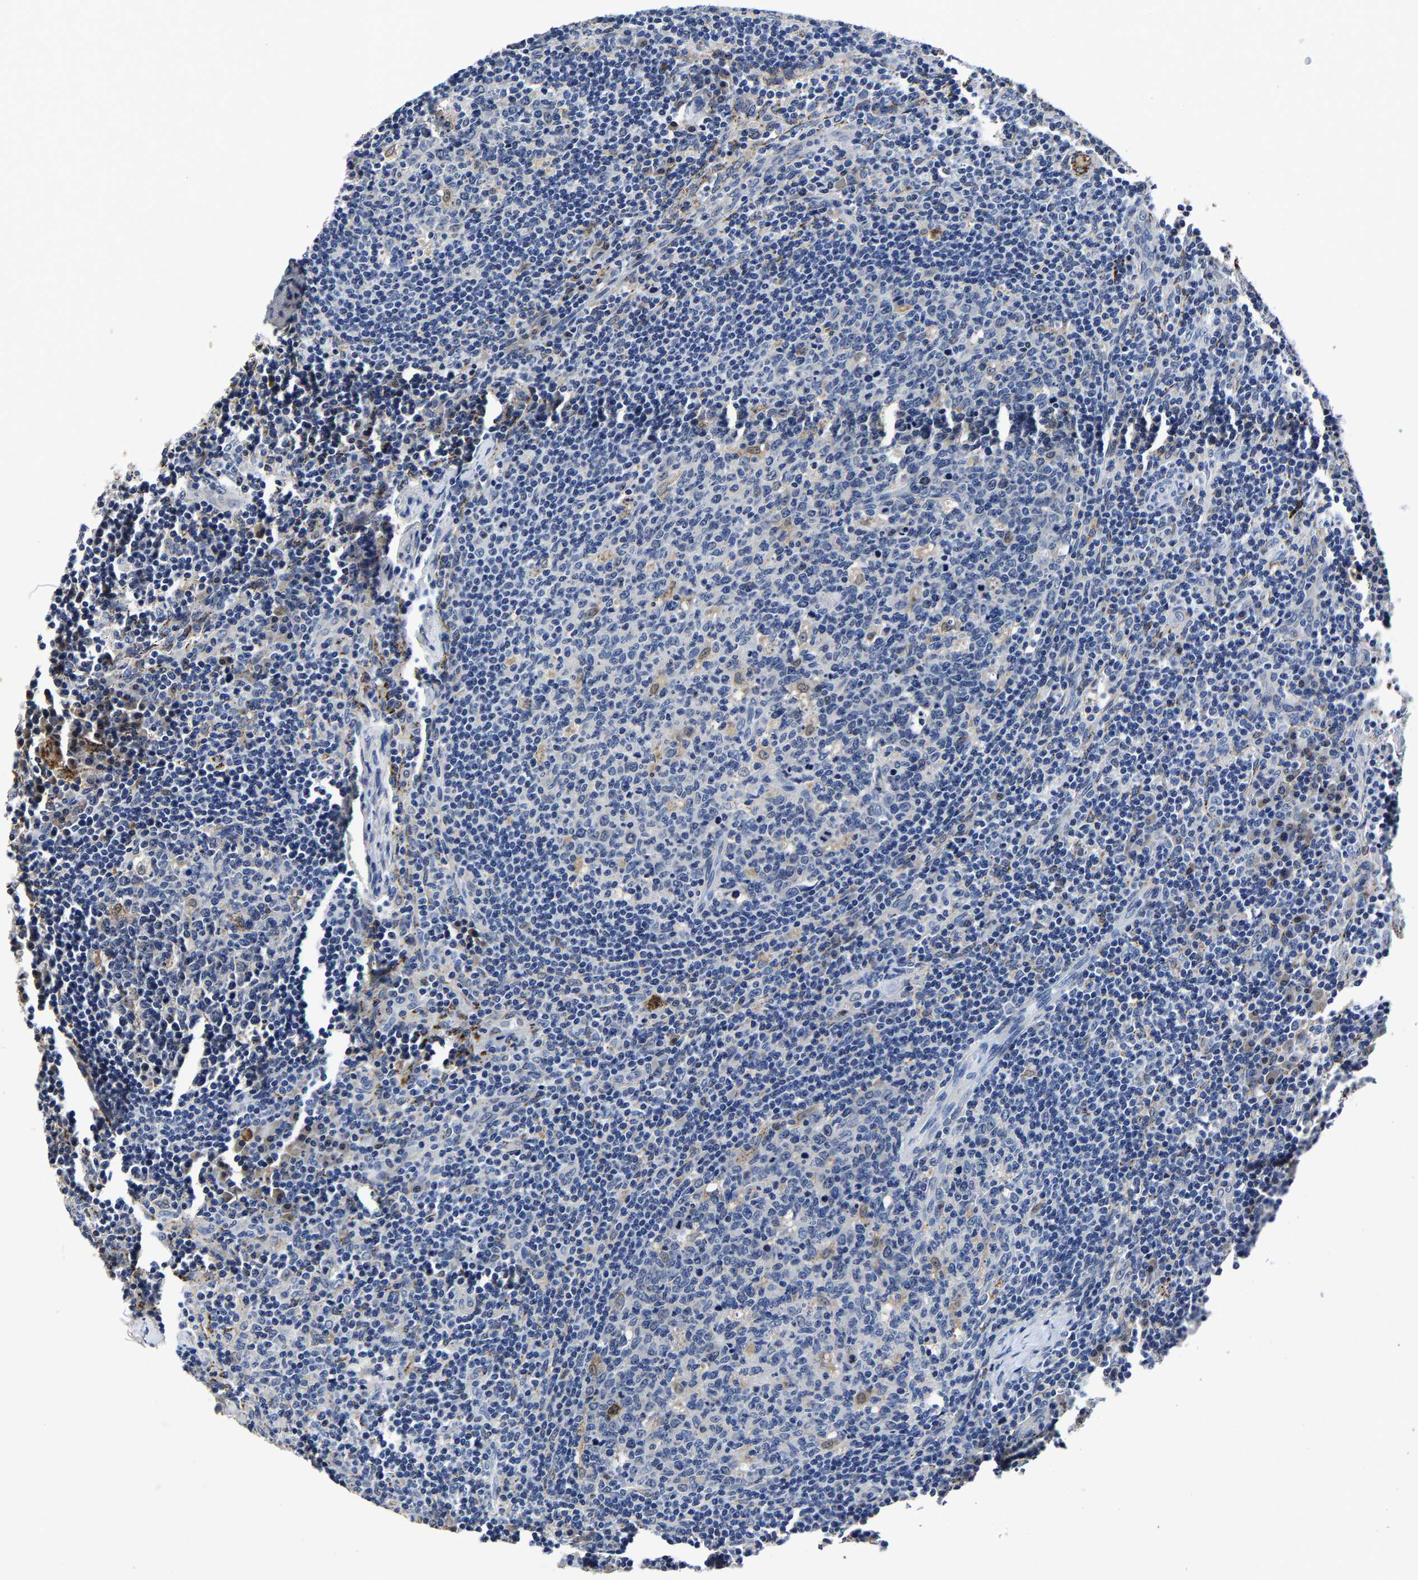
{"staining": {"intensity": "negative", "quantity": "none", "location": "none"}, "tissue": "lymph node", "cell_type": "Germinal center cells", "image_type": "normal", "snomed": [{"axis": "morphology", "description": "Normal tissue, NOS"}, {"axis": "morphology", "description": "Inflammation, NOS"}, {"axis": "topography", "description": "Lymph node"}], "caption": "Lymph node was stained to show a protein in brown. There is no significant positivity in germinal center cells.", "gene": "PSPH", "patient": {"sex": "male", "age": 55}}